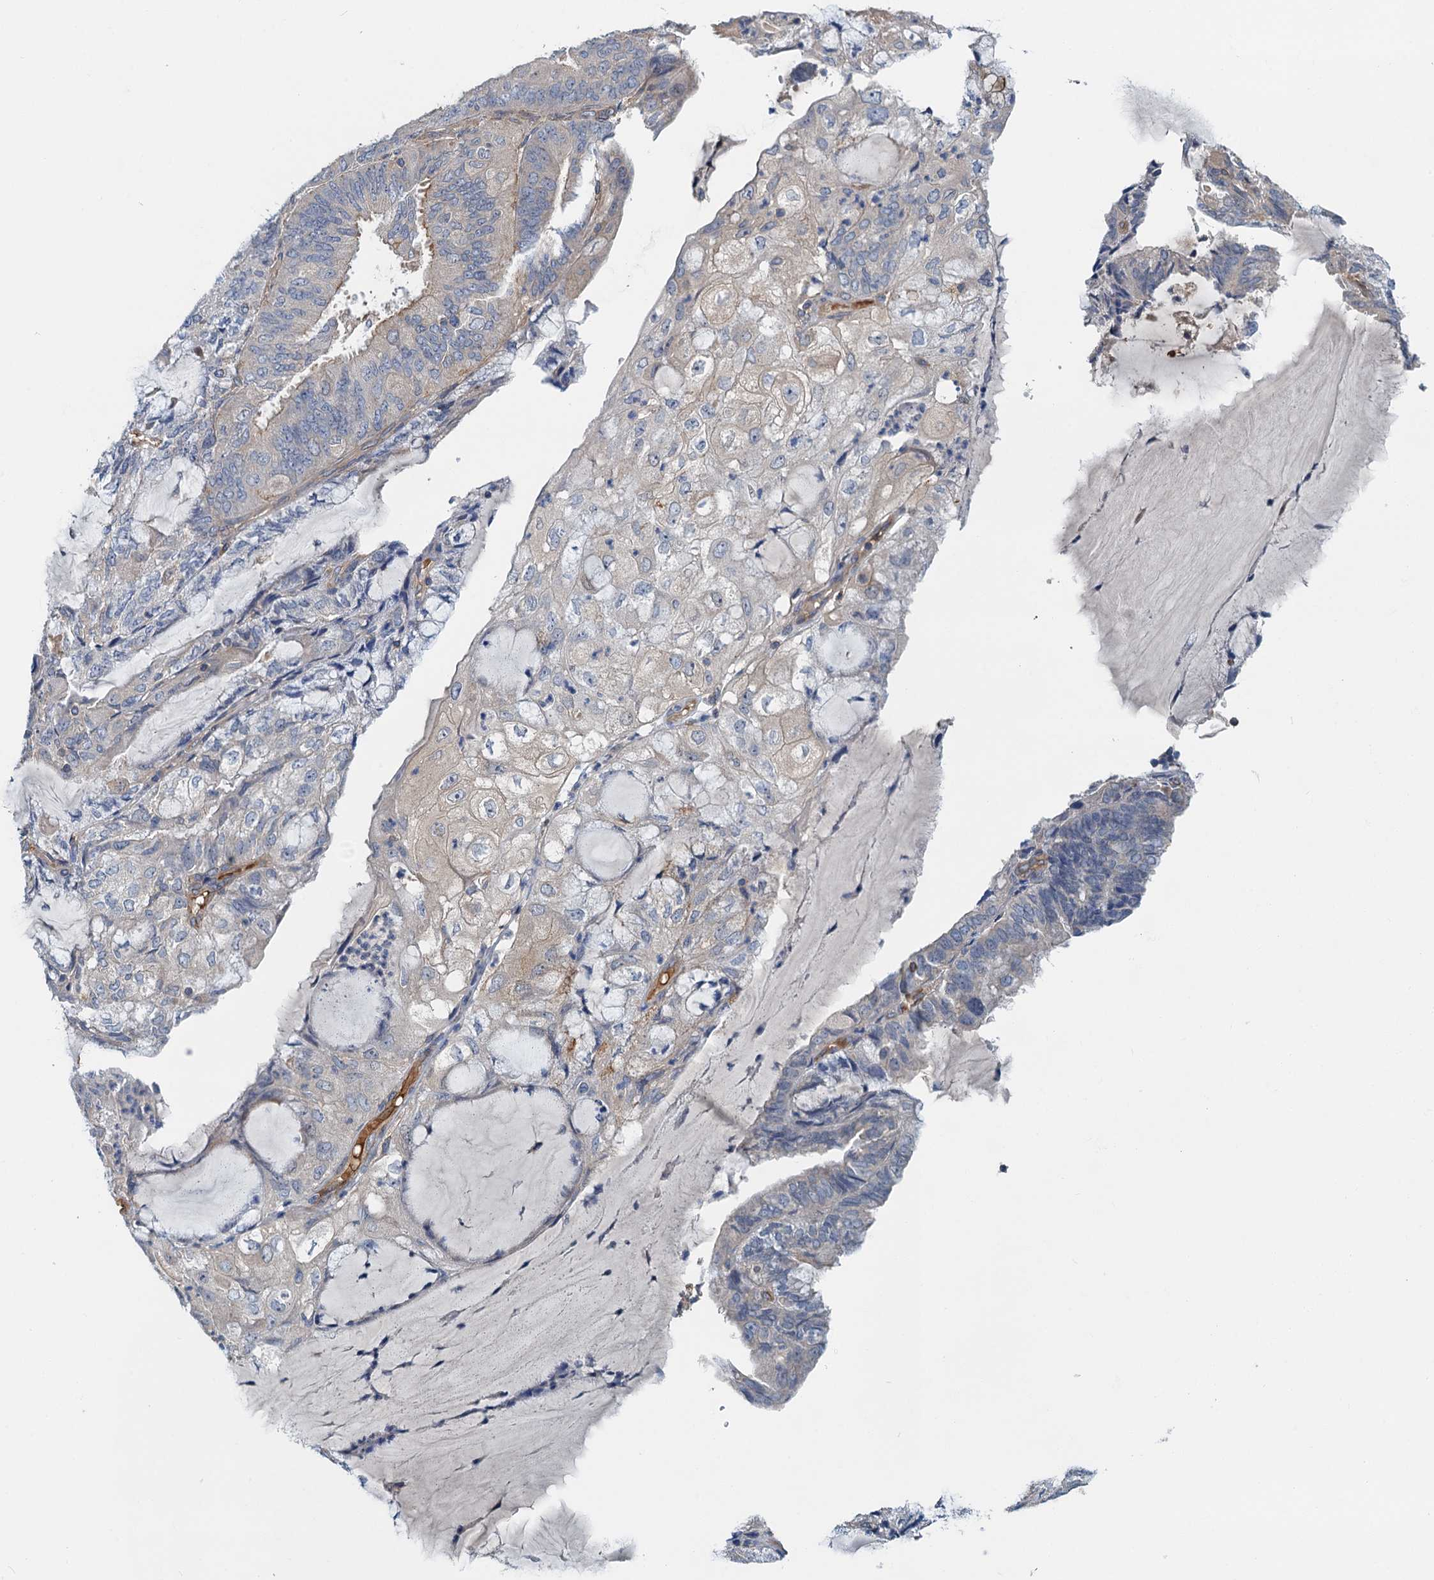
{"staining": {"intensity": "weak", "quantity": "<25%", "location": "cytoplasmic/membranous"}, "tissue": "endometrial cancer", "cell_type": "Tumor cells", "image_type": "cancer", "snomed": [{"axis": "morphology", "description": "Adenocarcinoma, NOS"}, {"axis": "topography", "description": "Endometrium"}], "caption": "This is an immunohistochemistry image of endometrial adenocarcinoma. There is no positivity in tumor cells.", "gene": "ROGDI", "patient": {"sex": "female", "age": 81}}